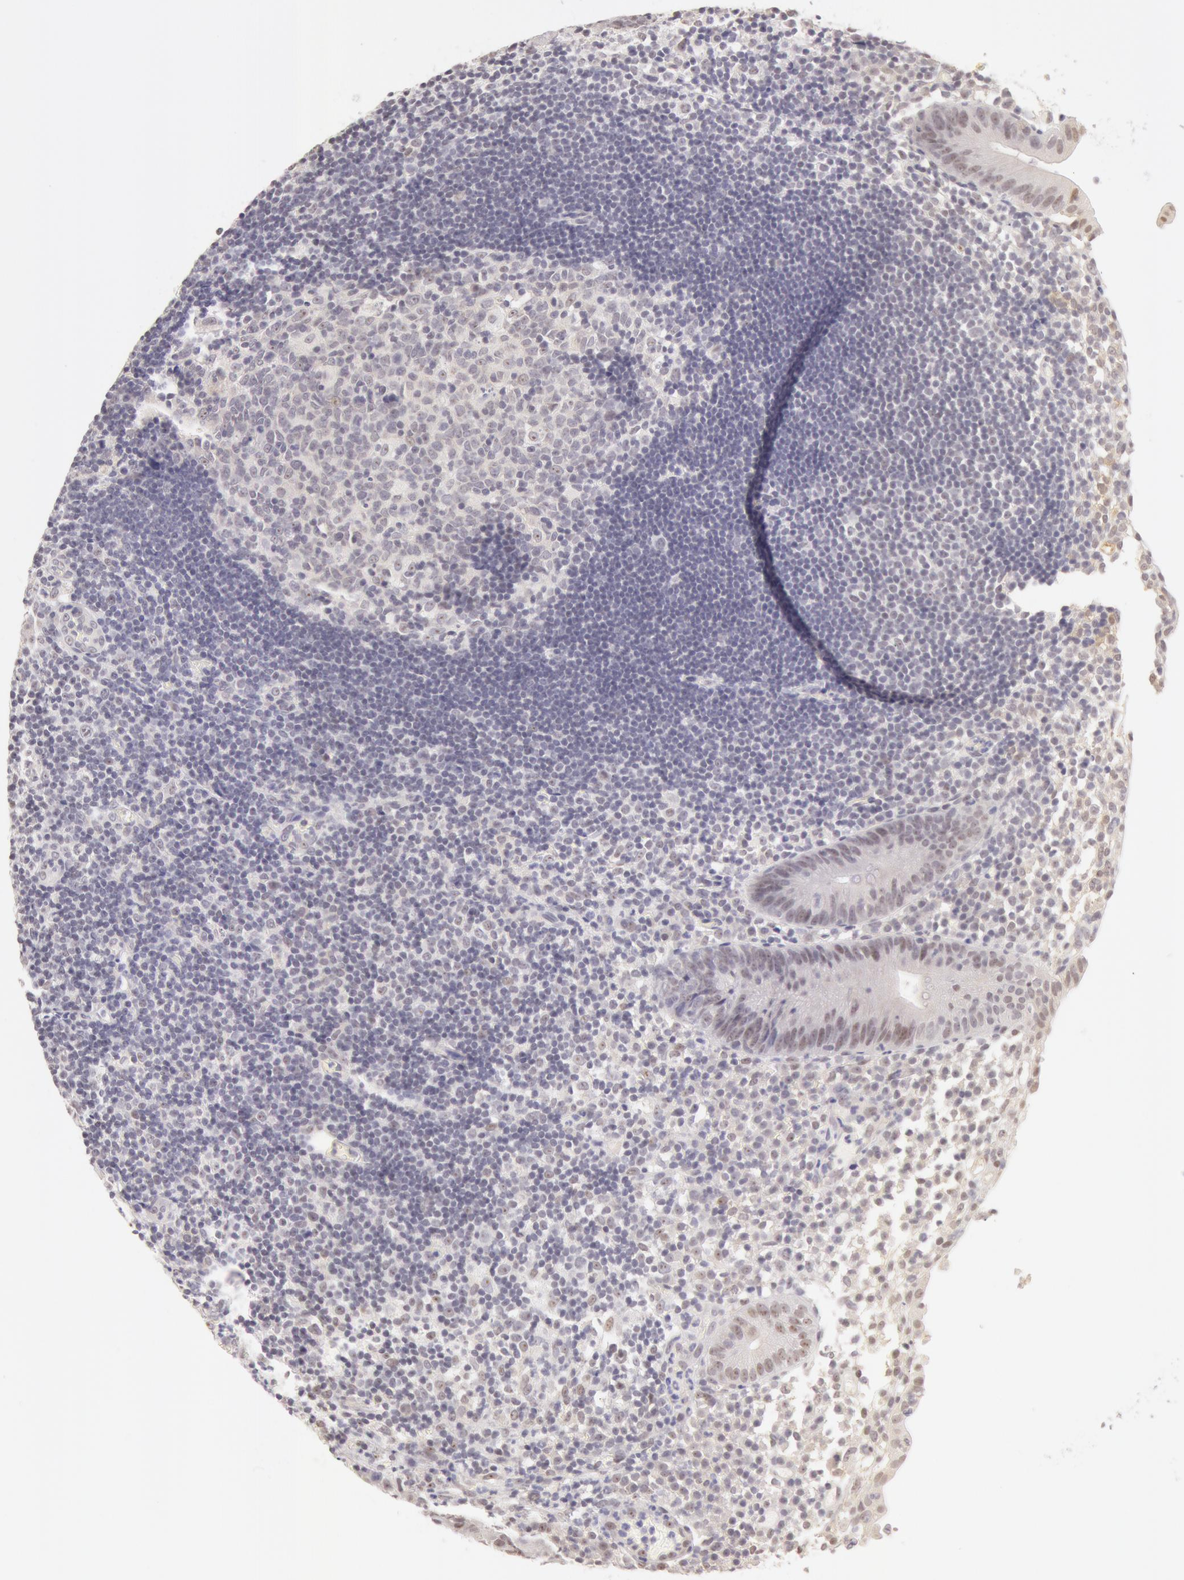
{"staining": {"intensity": "negative", "quantity": "none", "location": "none"}, "tissue": "appendix", "cell_type": "Glandular cells", "image_type": "normal", "snomed": [{"axis": "morphology", "description": "Normal tissue, NOS"}, {"axis": "topography", "description": "Appendix"}], "caption": "High power microscopy image of an IHC photomicrograph of unremarkable appendix, revealing no significant staining in glandular cells.", "gene": "ZNF597", "patient": {"sex": "male", "age": 25}}